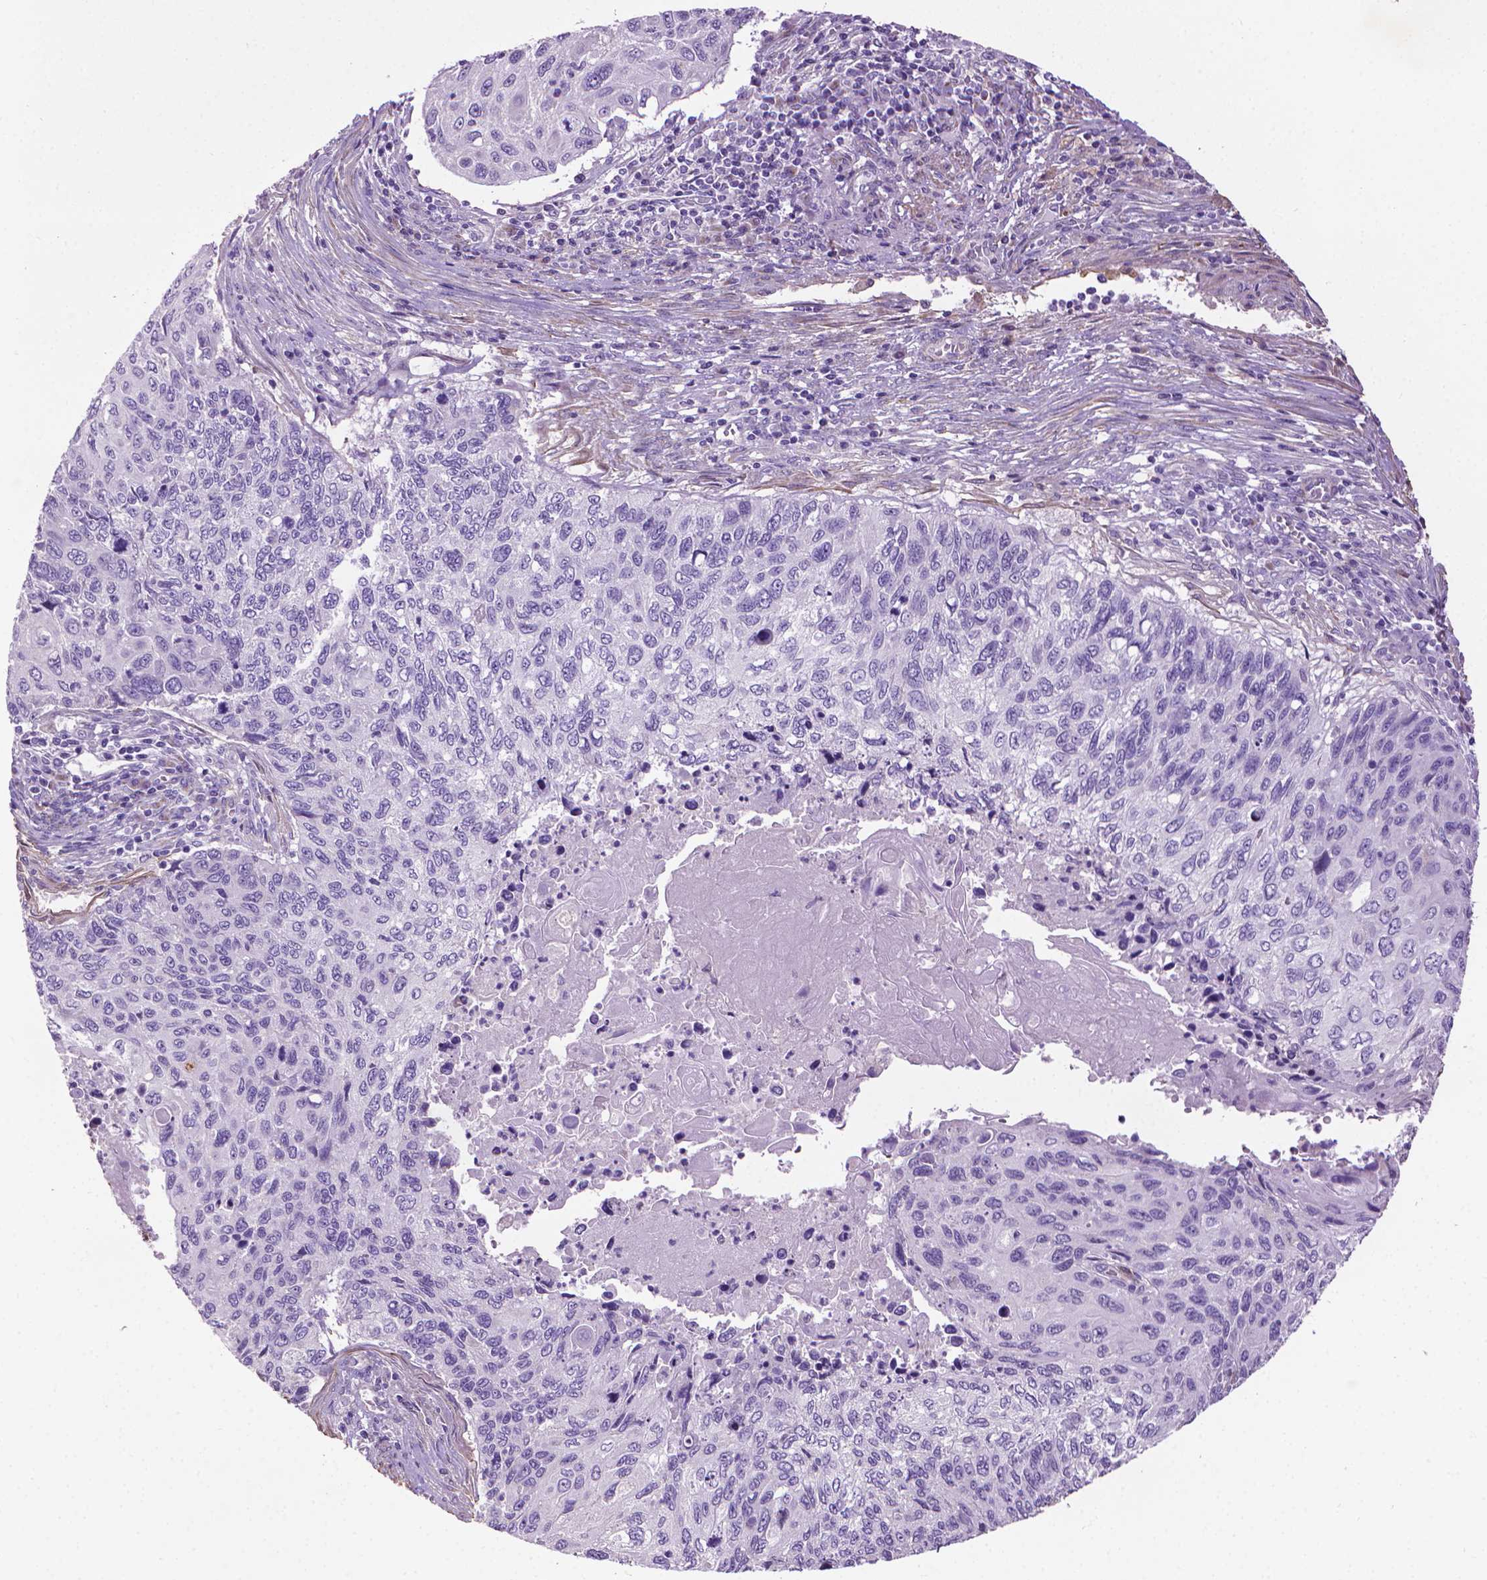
{"staining": {"intensity": "negative", "quantity": "none", "location": "none"}, "tissue": "cervical cancer", "cell_type": "Tumor cells", "image_type": "cancer", "snomed": [{"axis": "morphology", "description": "Squamous cell carcinoma, NOS"}, {"axis": "topography", "description": "Cervix"}], "caption": "High power microscopy photomicrograph of an immunohistochemistry histopathology image of cervical squamous cell carcinoma, revealing no significant positivity in tumor cells.", "gene": "AQP10", "patient": {"sex": "female", "age": 70}}